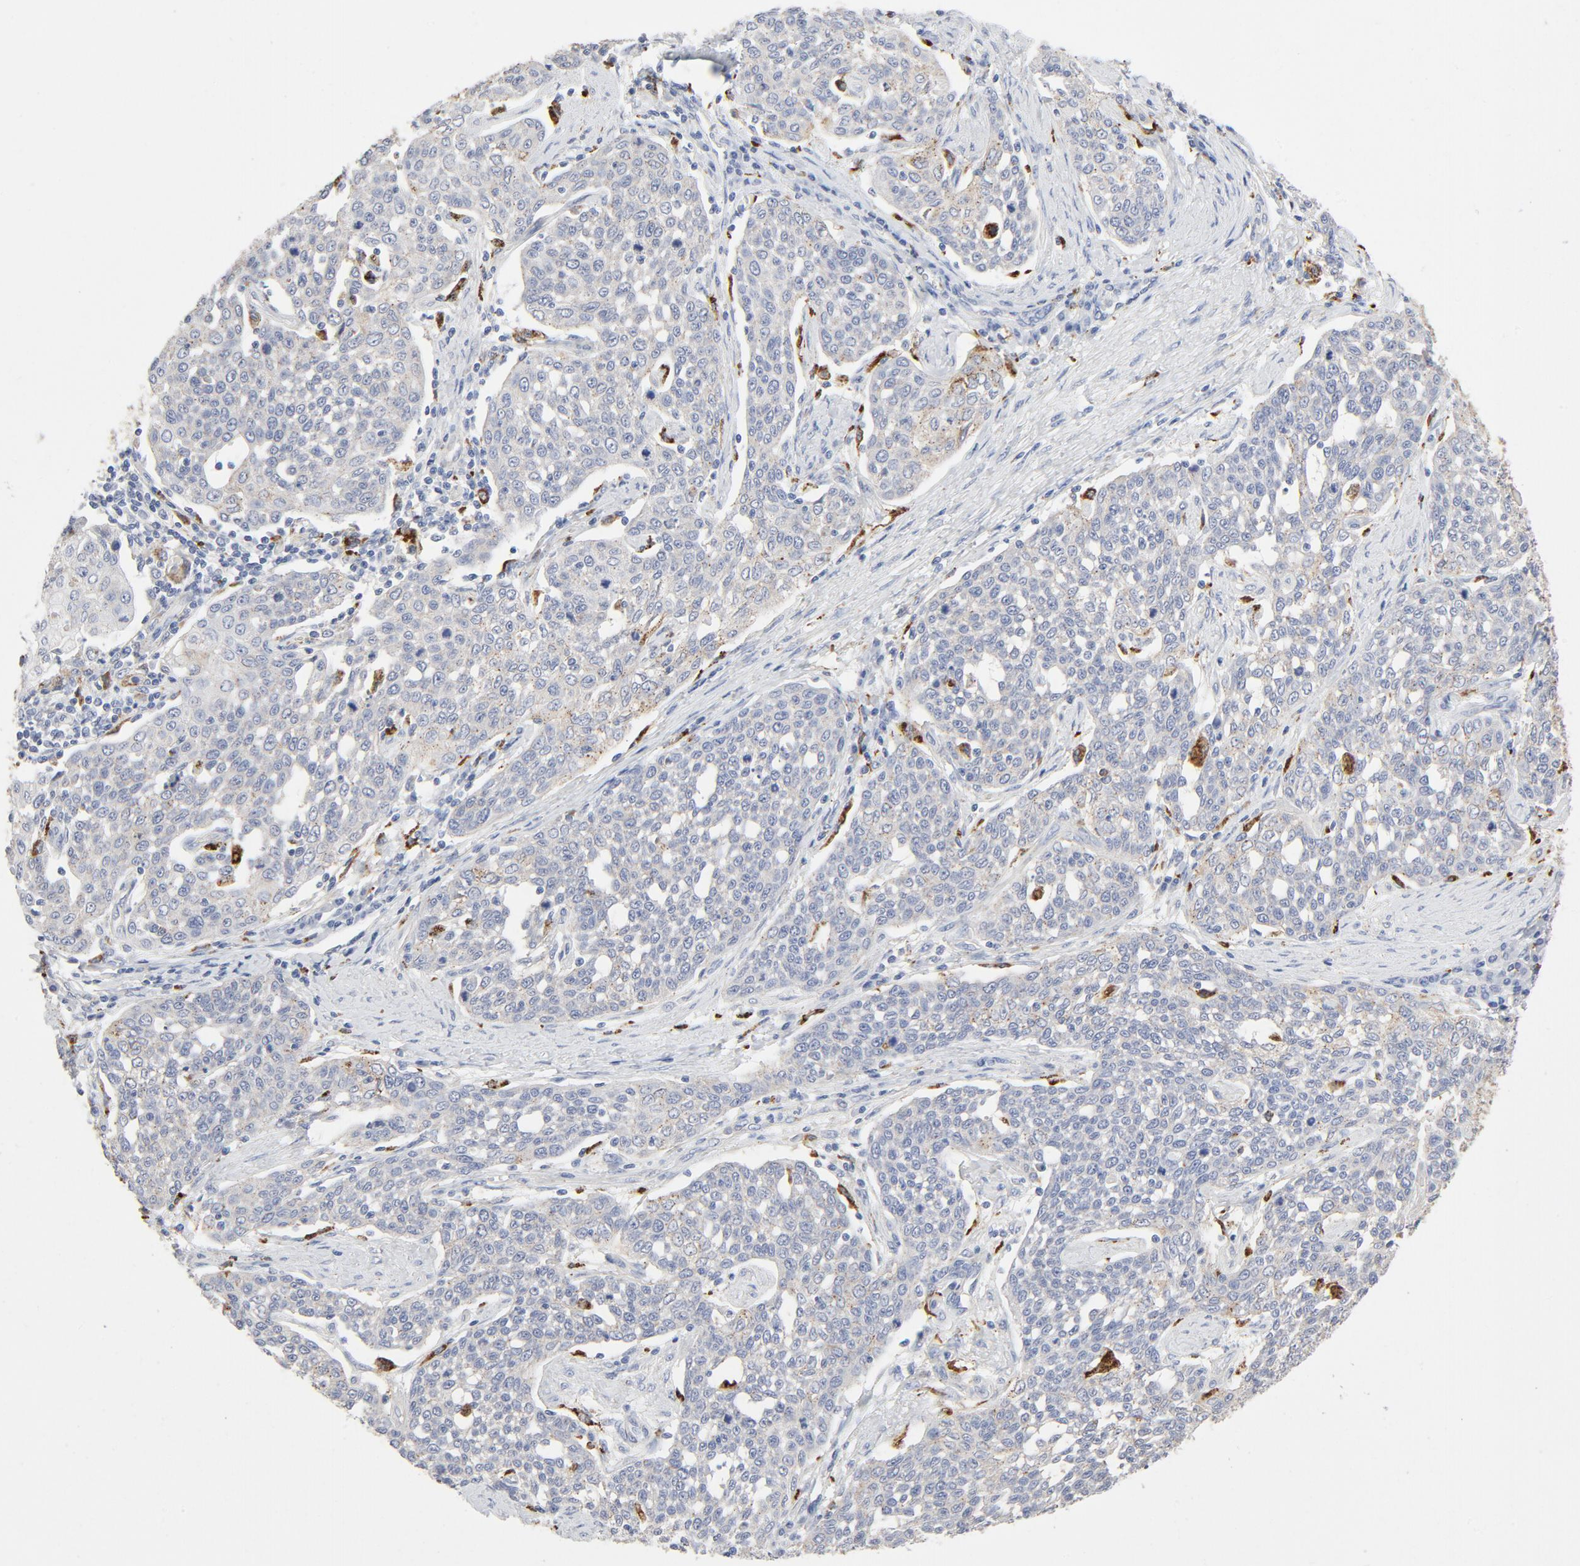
{"staining": {"intensity": "negative", "quantity": "none", "location": "none"}, "tissue": "cervical cancer", "cell_type": "Tumor cells", "image_type": "cancer", "snomed": [{"axis": "morphology", "description": "Squamous cell carcinoma, NOS"}, {"axis": "topography", "description": "Cervix"}], "caption": "Human cervical cancer stained for a protein using IHC displays no positivity in tumor cells.", "gene": "MAGEB17", "patient": {"sex": "female", "age": 34}}